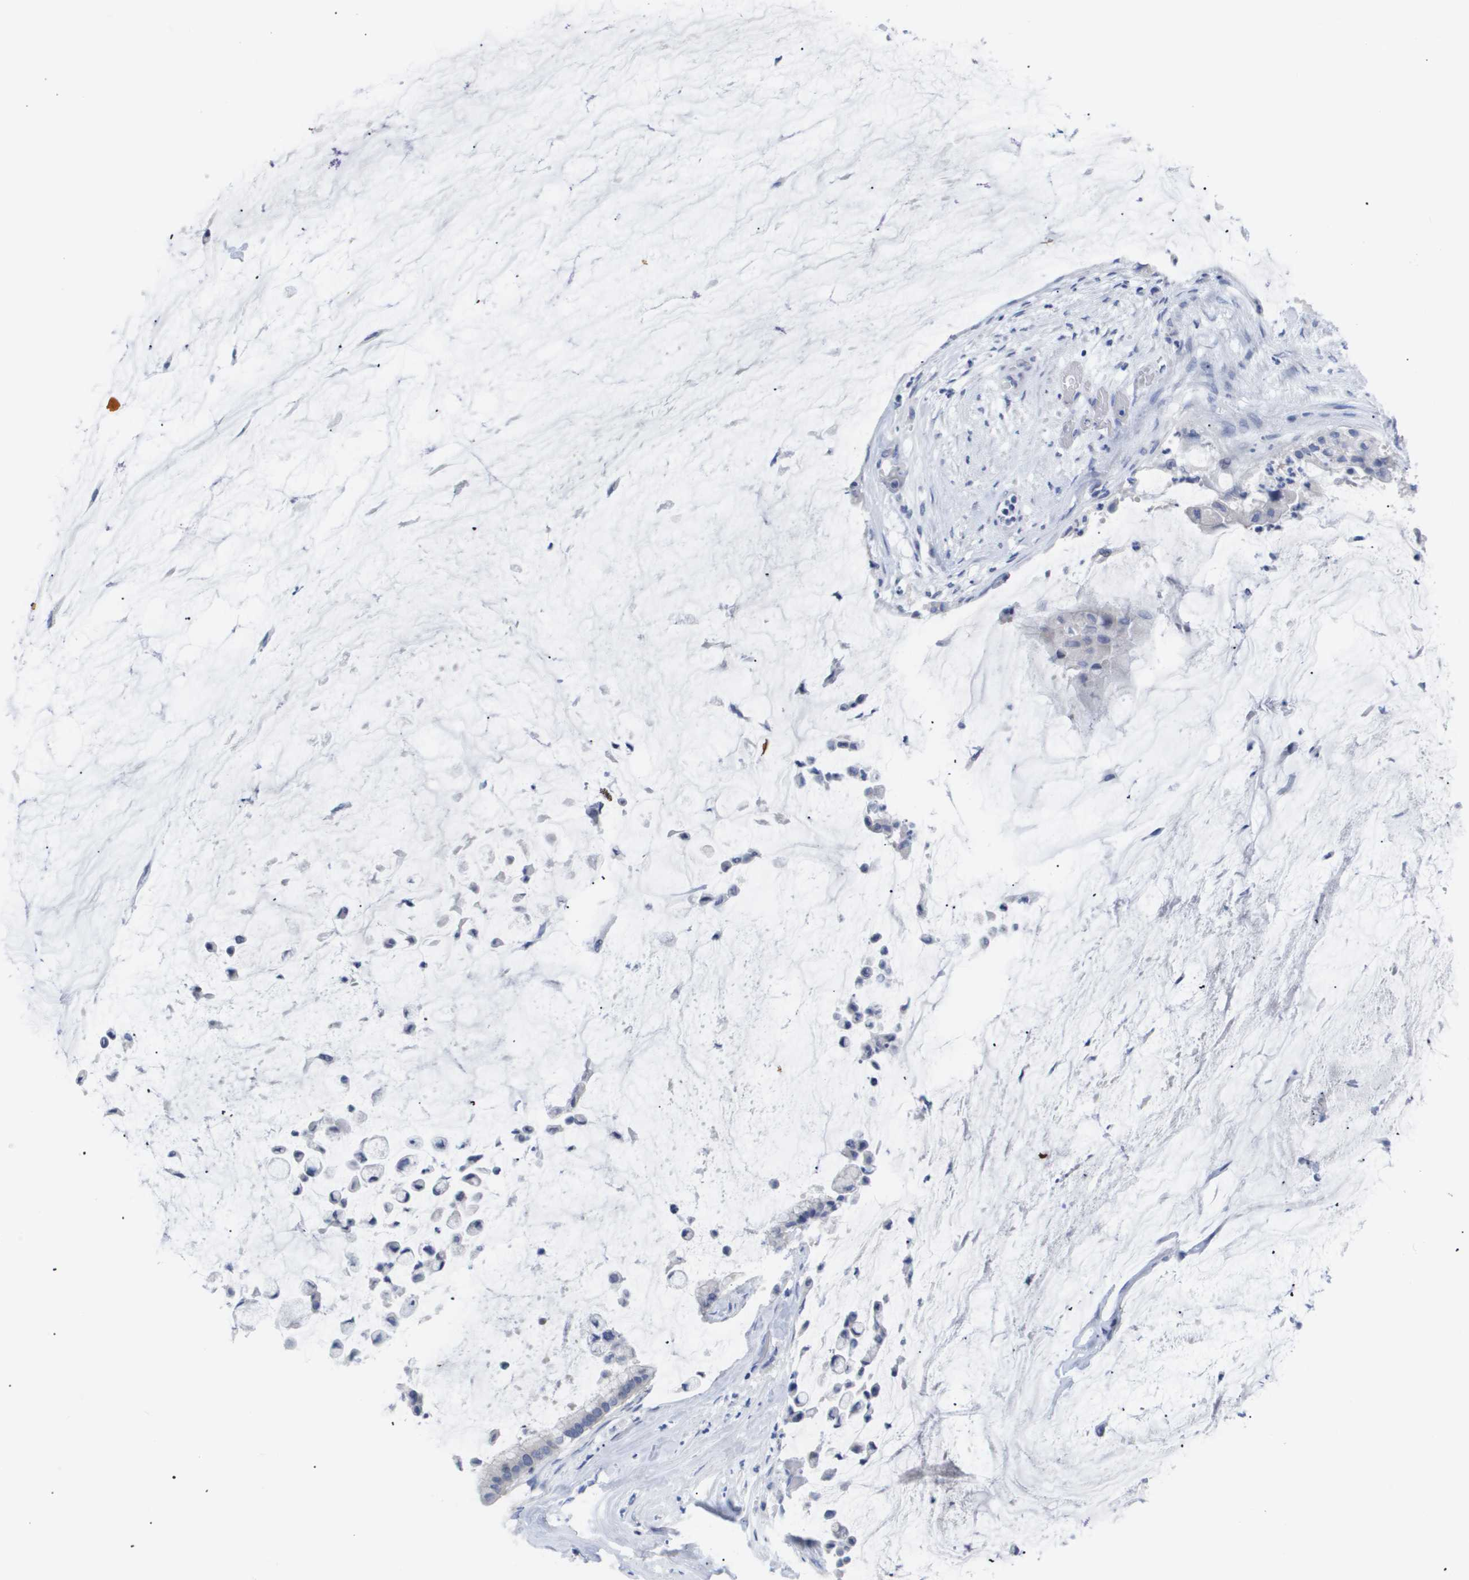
{"staining": {"intensity": "negative", "quantity": "none", "location": "none"}, "tissue": "pancreatic cancer", "cell_type": "Tumor cells", "image_type": "cancer", "snomed": [{"axis": "morphology", "description": "Adenocarcinoma, NOS"}, {"axis": "topography", "description": "Pancreas"}], "caption": "Tumor cells show no significant expression in pancreatic adenocarcinoma. The staining was performed using DAB (3,3'-diaminobenzidine) to visualize the protein expression in brown, while the nuclei were stained in blue with hematoxylin (Magnification: 20x).", "gene": "CAV3", "patient": {"sex": "male", "age": 41}}